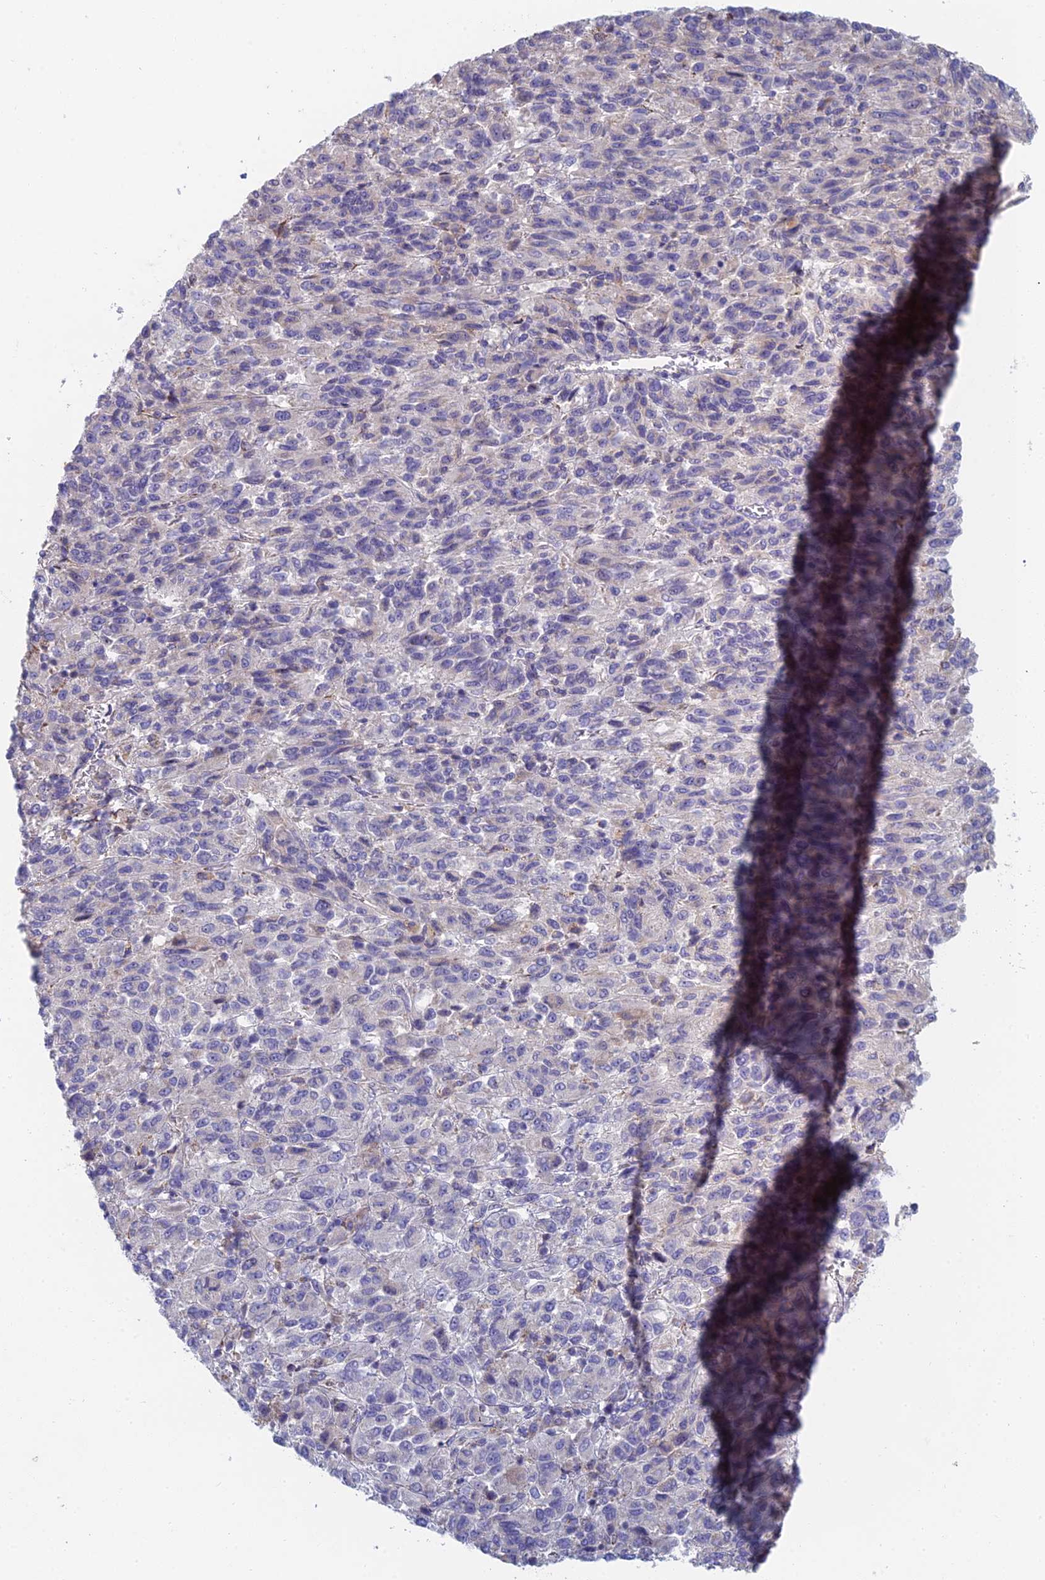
{"staining": {"intensity": "negative", "quantity": "none", "location": "none"}, "tissue": "melanoma", "cell_type": "Tumor cells", "image_type": "cancer", "snomed": [{"axis": "morphology", "description": "Malignant melanoma, Metastatic site"}, {"axis": "topography", "description": "Lung"}], "caption": "IHC micrograph of human malignant melanoma (metastatic site) stained for a protein (brown), which shows no positivity in tumor cells.", "gene": "IFTAP", "patient": {"sex": "male", "age": 64}}